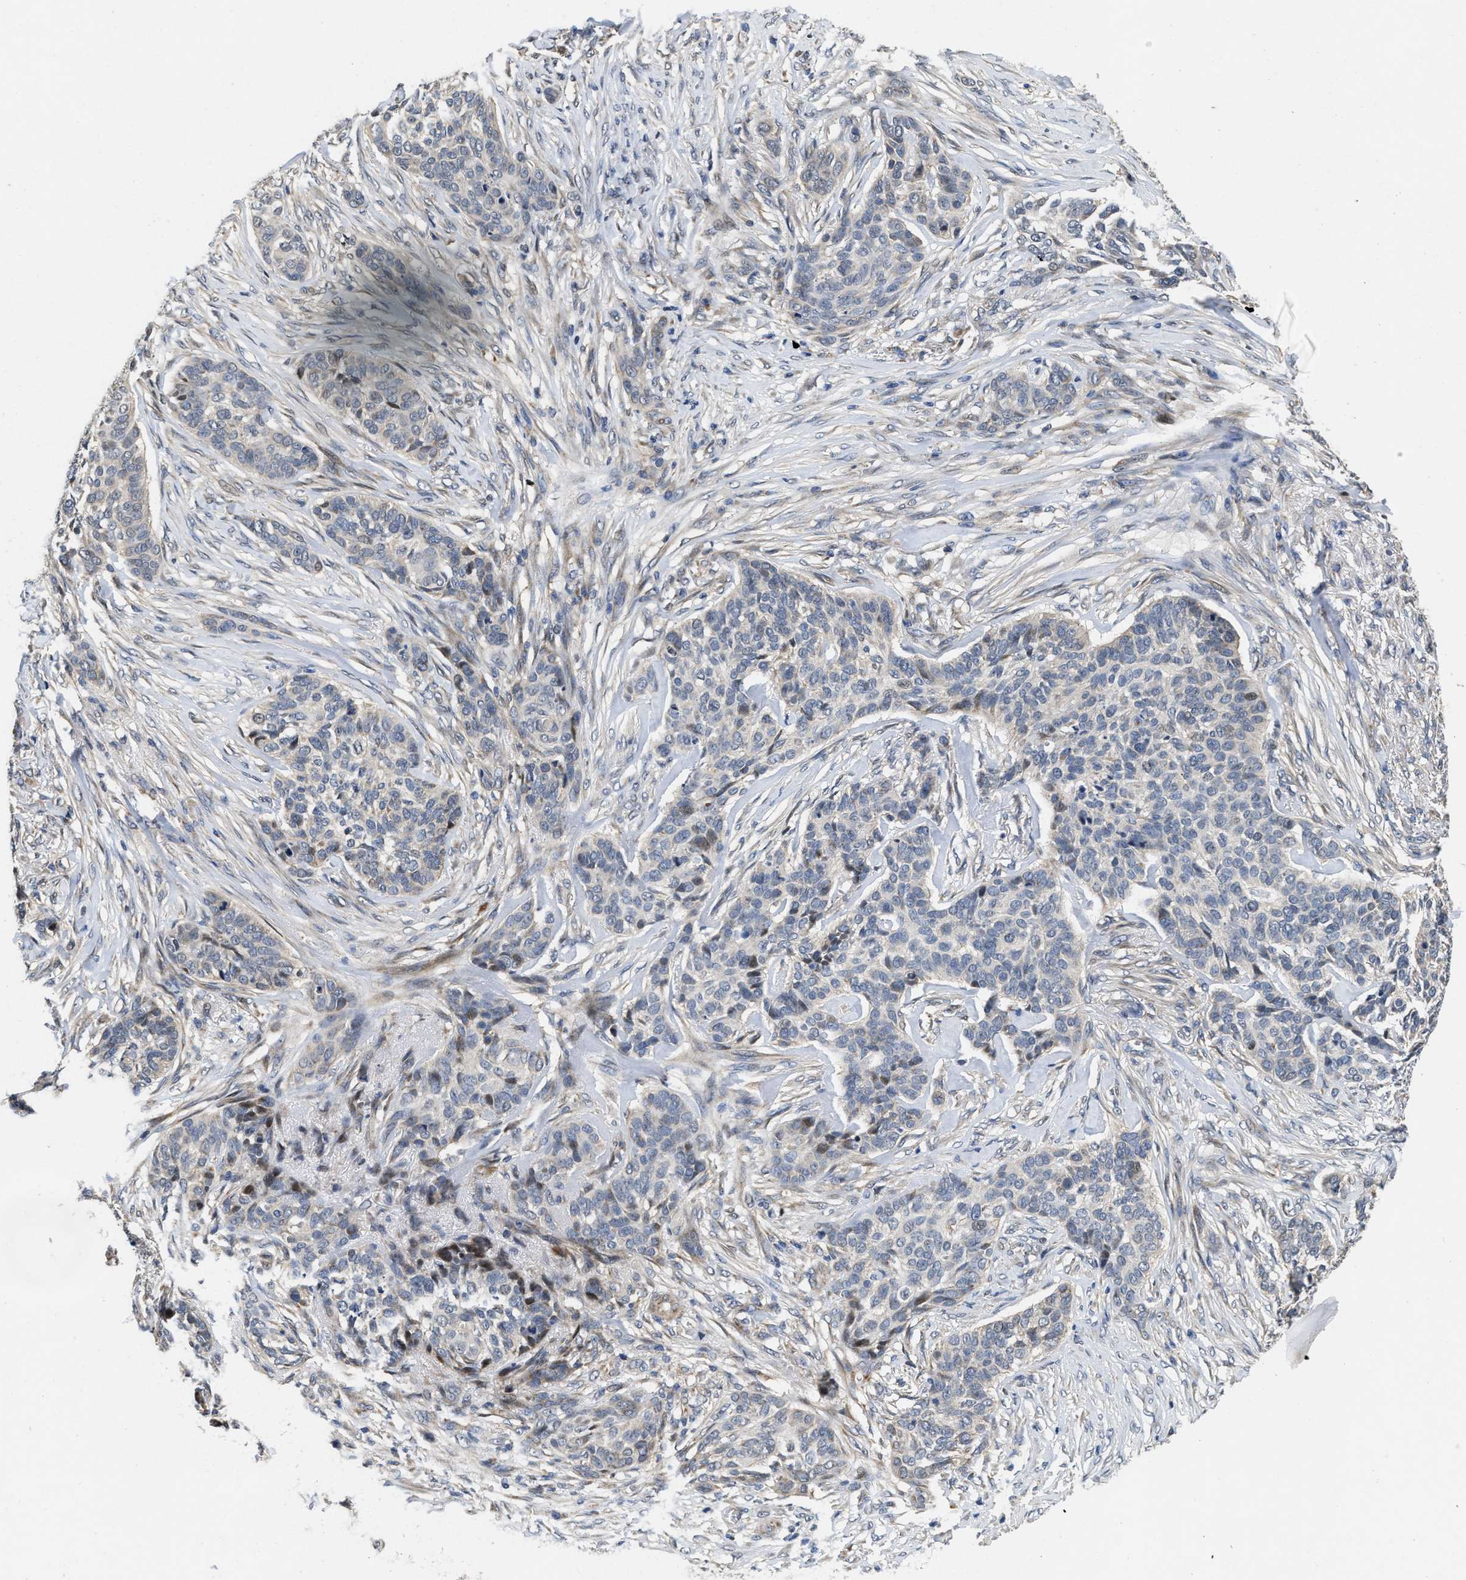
{"staining": {"intensity": "negative", "quantity": "none", "location": "none"}, "tissue": "skin cancer", "cell_type": "Tumor cells", "image_type": "cancer", "snomed": [{"axis": "morphology", "description": "Basal cell carcinoma"}, {"axis": "topography", "description": "Skin"}], "caption": "This is an immunohistochemistry (IHC) image of basal cell carcinoma (skin). There is no staining in tumor cells.", "gene": "SCYL2", "patient": {"sex": "male", "age": 85}}